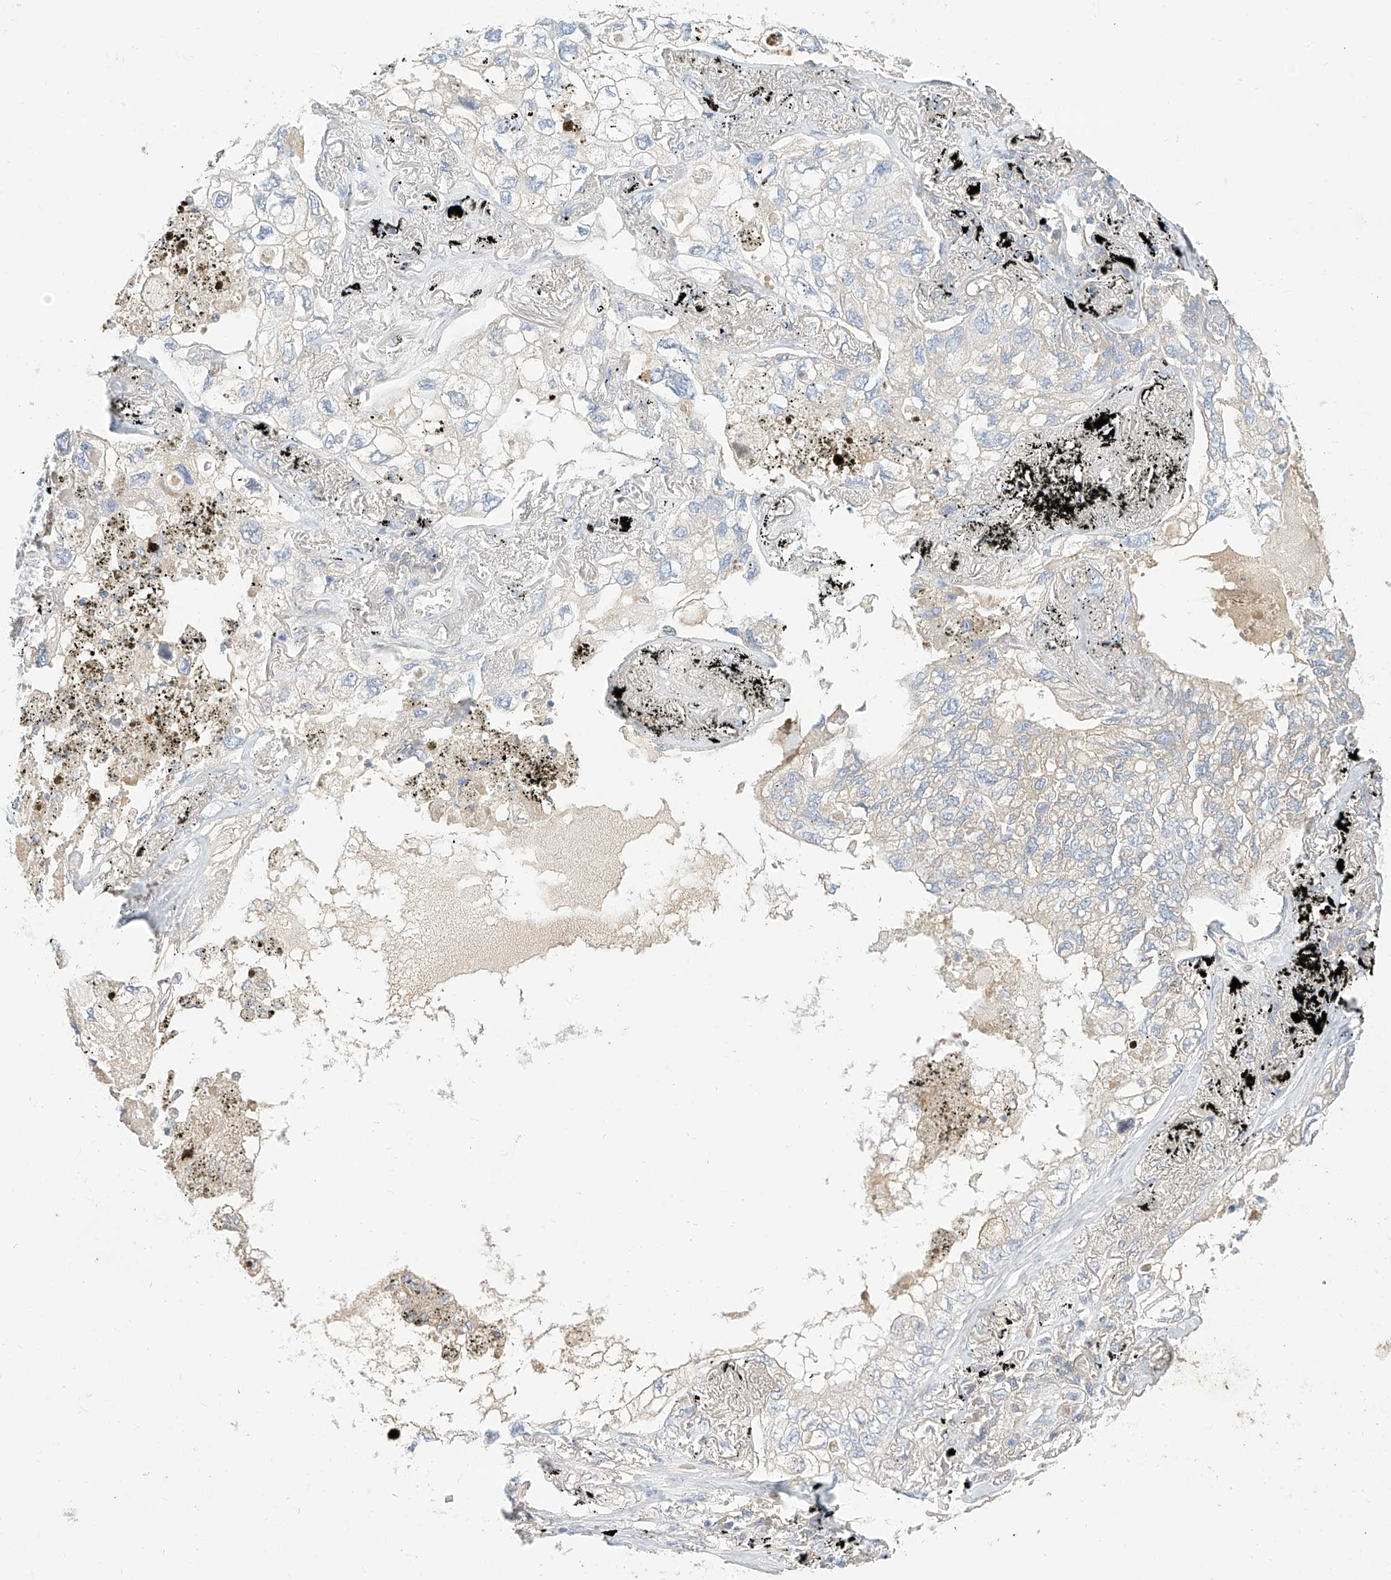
{"staining": {"intensity": "negative", "quantity": "none", "location": "none"}, "tissue": "lung cancer", "cell_type": "Tumor cells", "image_type": "cancer", "snomed": [{"axis": "morphology", "description": "Adenocarcinoma, NOS"}, {"axis": "topography", "description": "Lung"}], "caption": "Immunohistochemical staining of human lung cancer exhibits no significant staining in tumor cells.", "gene": "RASA2", "patient": {"sex": "male", "age": 65}}